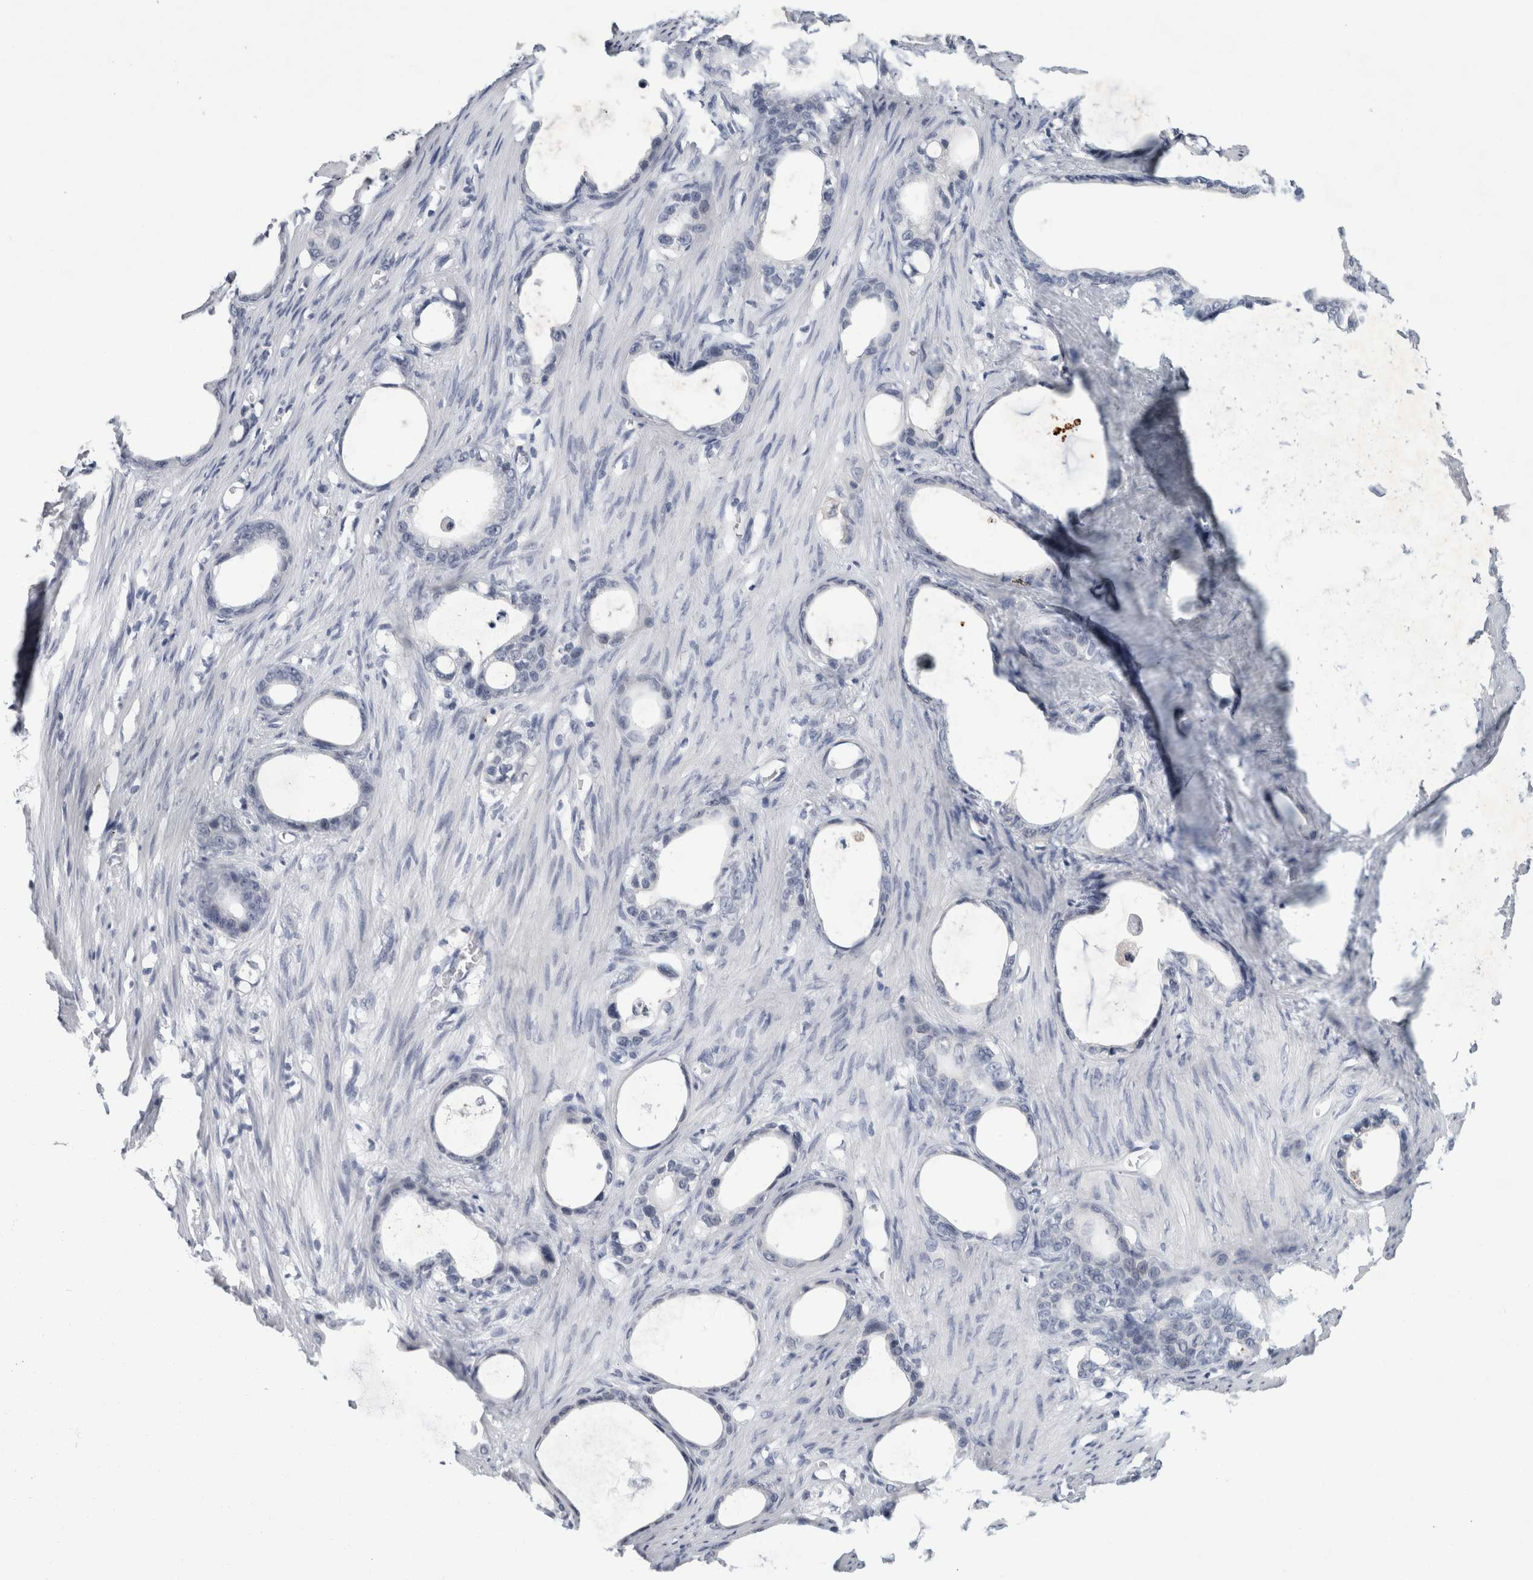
{"staining": {"intensity": "negative", "quantity": "none", "location": "none"}, "tissue": "stomach cancer", "cell_type": "Tumor cells", "image_type": "cancer", "snomed": [{"axis": "morphology", "description": "Adenocarcinoma, NOS"}, {"axis": "topography", "description": "Stomach"}], "caption": "The image displays no significant positivity in tumor cells of stomach cancer (adenocarcinoma).", "gene": "NIPA1", "patient": {"sex": "female", "age": 75}}